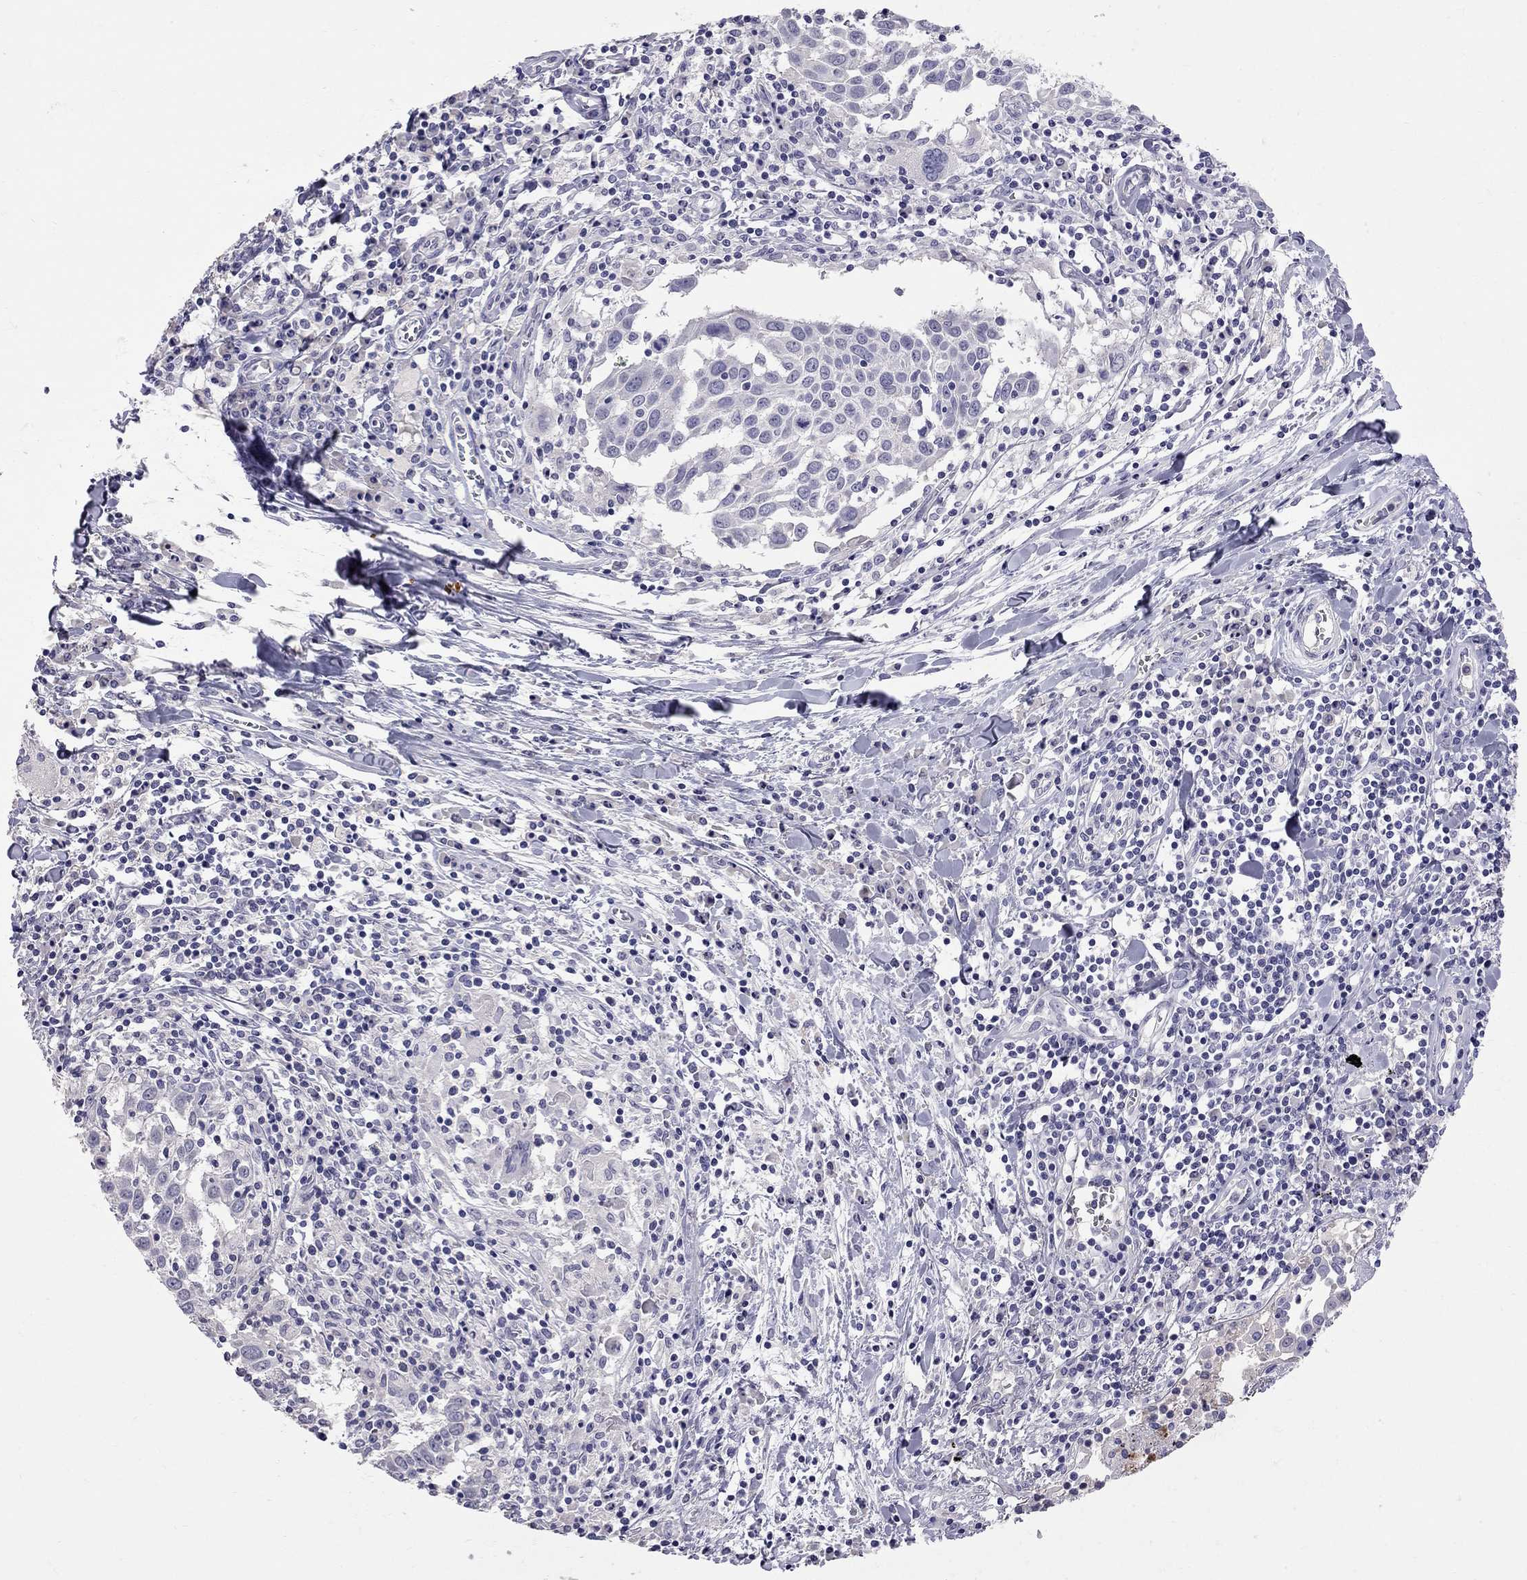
{"staining": {"intensity": "negative", "quantity": "none", "location": "none"}, "tissue": "lung cancer", "cell_type": "Tumor cells", "image_type": "cancer", "snomed": [{"axis": "morphology", "description": "Squamous cell carcinoma, NOS"}, {"axis": "topography", "description": "Lung"}], "caption": "This is an immunohistochemistry histopathology image of lung cancer. There is no positivity in tumor cells.", "gene": "CFAP91", "patient": {"sex": "male", "age": 57}}